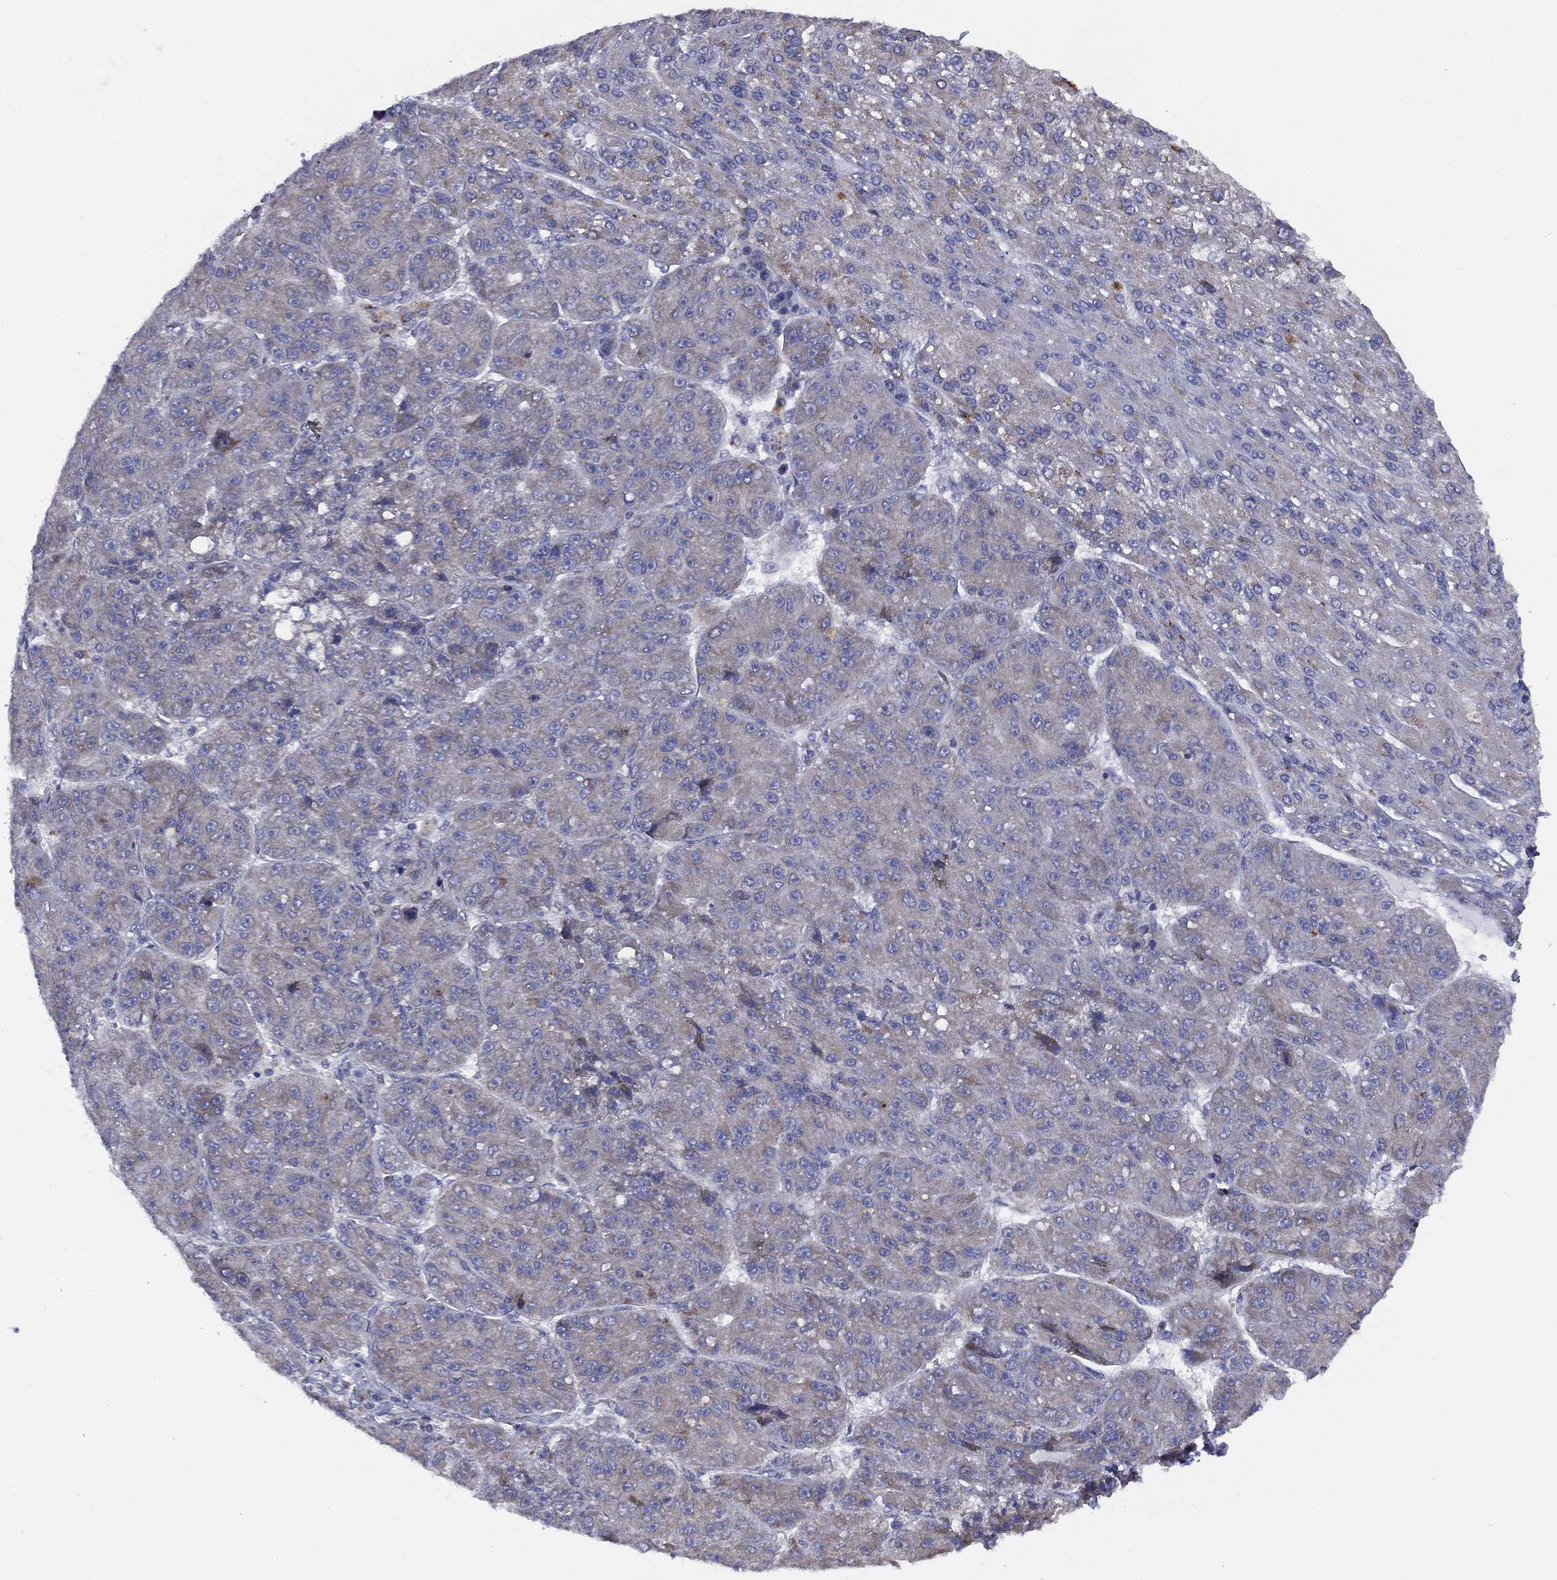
{"staining": {"intensity": "negative", "quantity": "none", "location": "none"}, "tissue": "liver cancer", "cell_type": "Tumor cells", "image_type": "cancer", "snomed": [{"axis": "morphology", "description": "Carcinoma, Hepatocellular, NOS"}, {"axis": "topography", "description": "Liver"}], "caption": "Histopathology image shows no significant protein staining in tumor cells of liver cancer (hepatocellular carcinoma).", "gene": "ZNF223", "patient": {"sex": "male", "age": 67}}